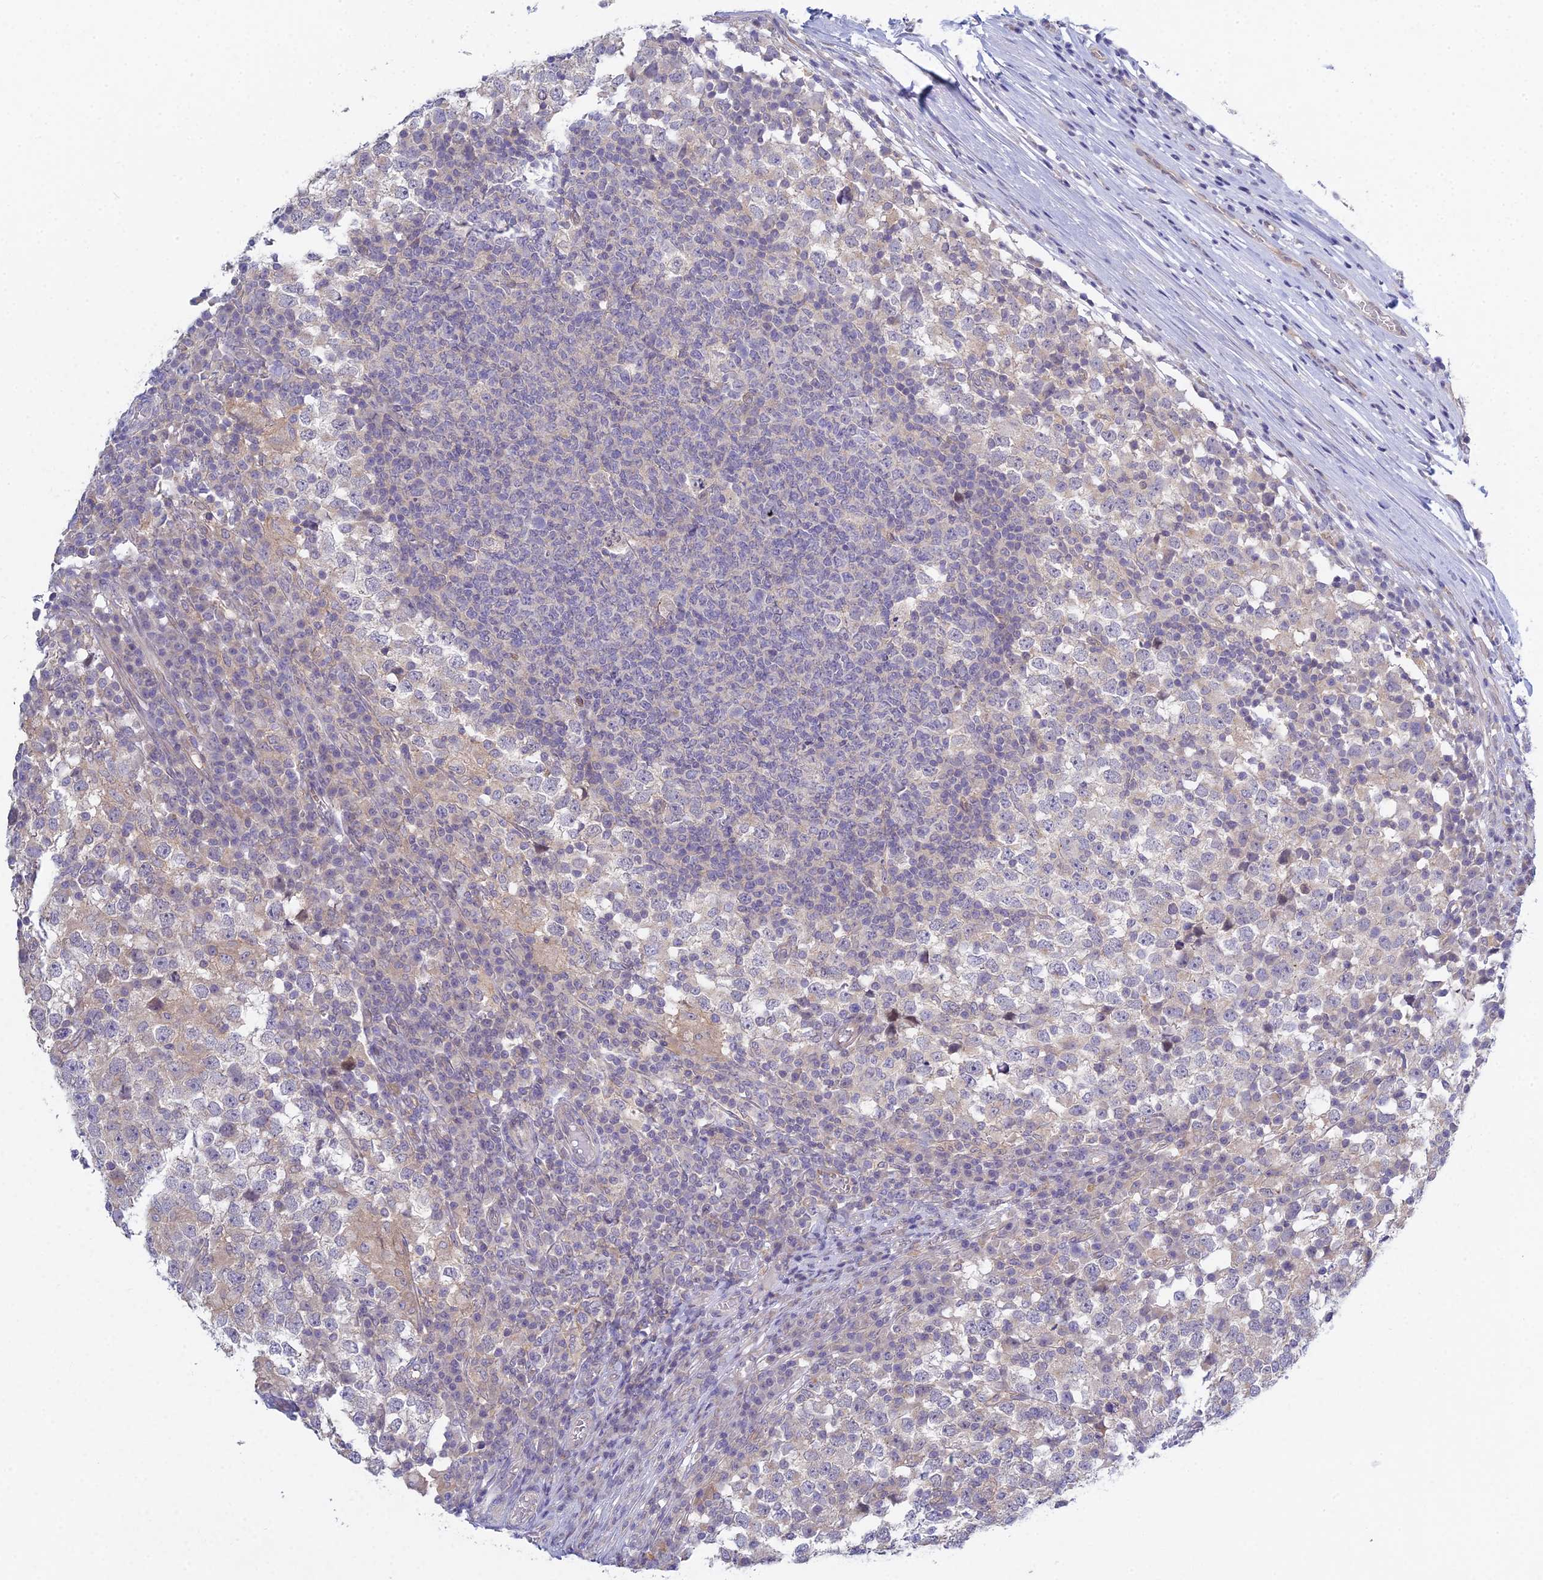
{"staining": {"intensity": "negative", "quantity": "none", "location": "none"}, "tissue": "testis cancer", "cell_type": "Tumor cells", "image_type": "cancer", "snomed": [{"axis": "morphology", "description": "Seminoma, NOS"}, {"axis": "topography", "description": "Testis"}], "caption": "Immunohistochemical staining of human testis cancer (seminoma) displays no significant staining in tumor cells.", "gene": "METTL26", "patient": {"sex": "male", "age": 65}}